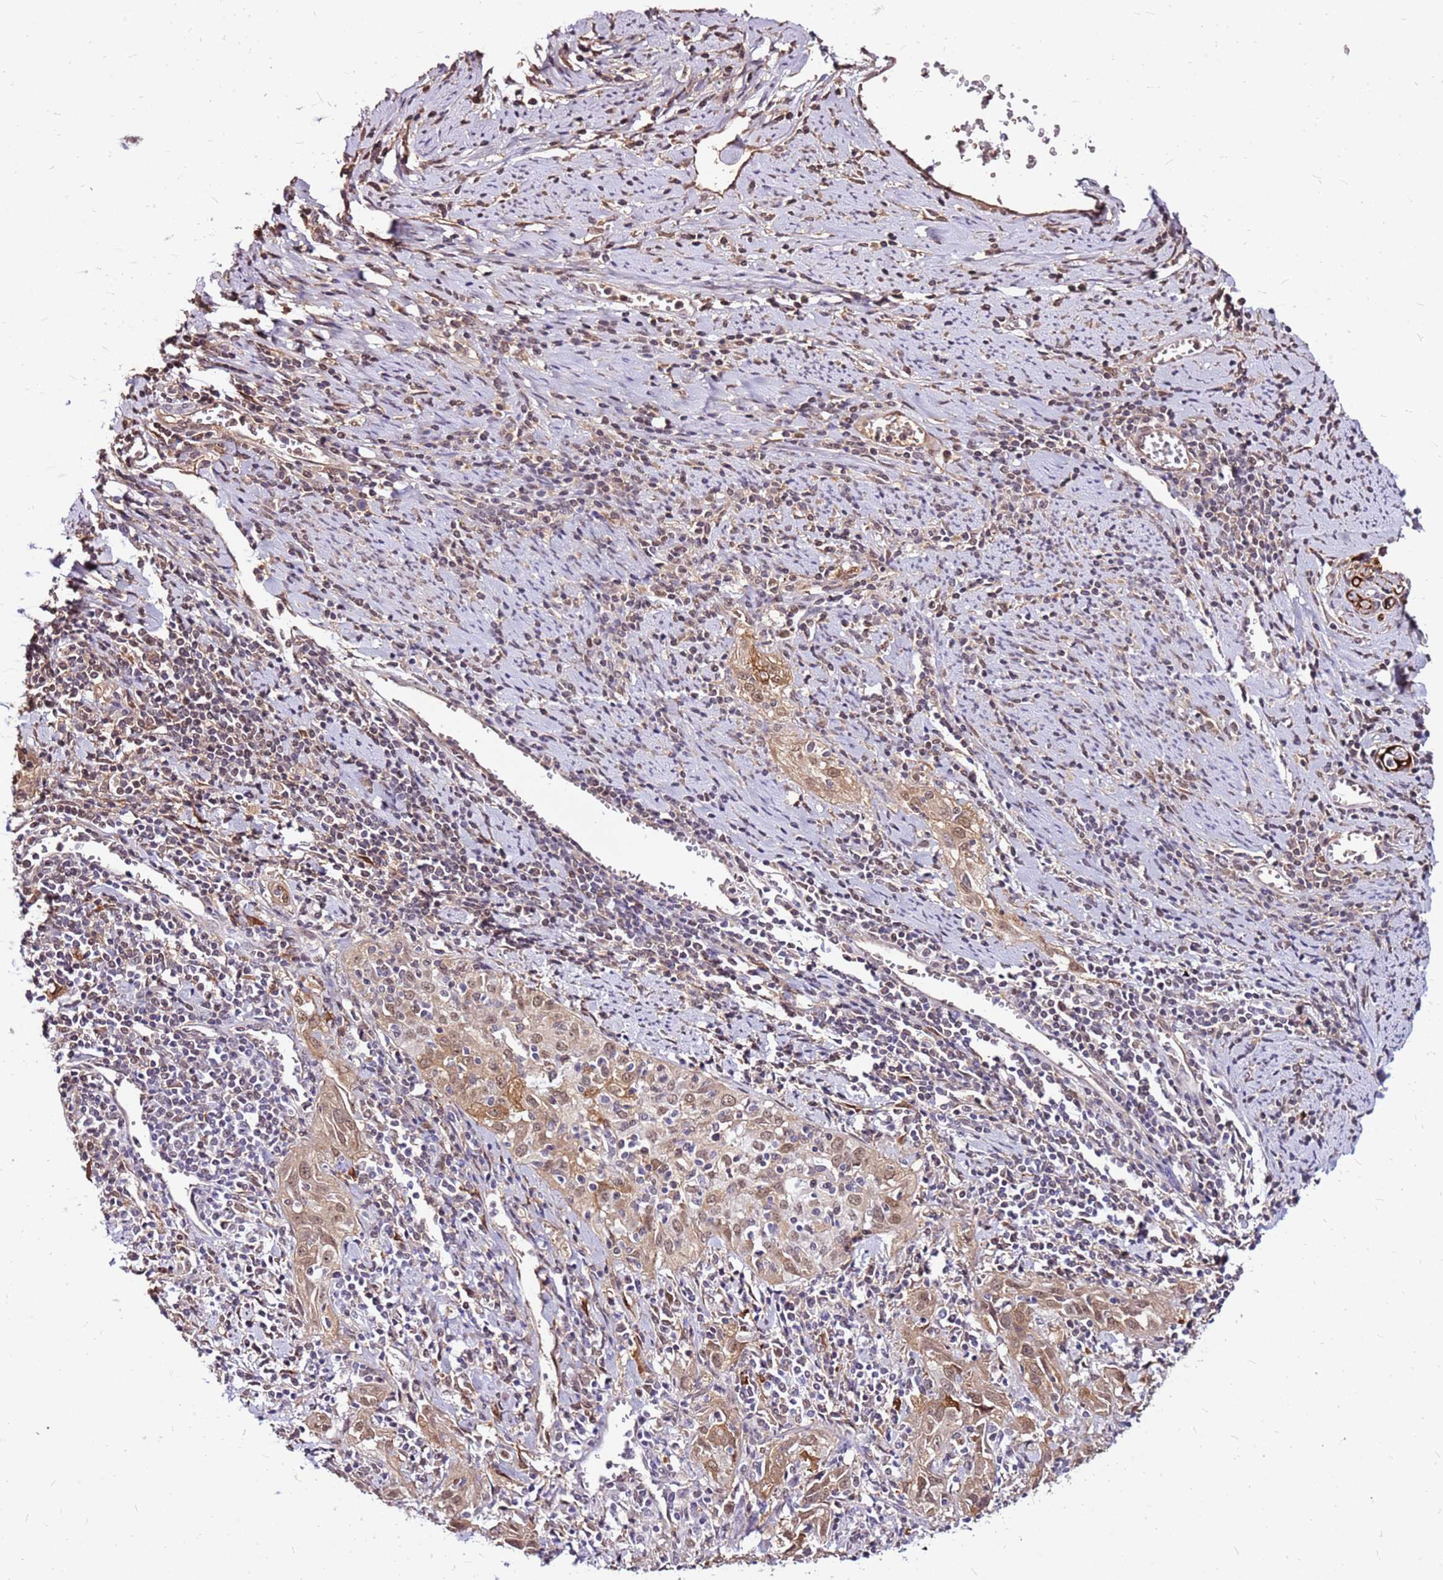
{"staining": {"intensity": "moderate", "quantity": ">75%", "location": "cytoplasmic/membranous,nuclear"}, "tissue": "cervical cancer", "cell_type": "Tumor cells", "image_type": "cancer", "snomed": [{"axis": "morphology", "description": "Squamous cell carcinoma, NOS"}, {"axis": "topography", "description": "Cervix"}], "caption": "The image demonstrates staining of cervical cancer, revealing moderate cytoplasmic/membranous and nuclear protein positivity (brown color) within tumor cells. The staining is performed using DAB brown chromogen to label protein expression. The nuclei are counter-stained blue using hematoxylin.", "gene": "ALDH1A3", "patient": {"sex": "female", "age": 57}}